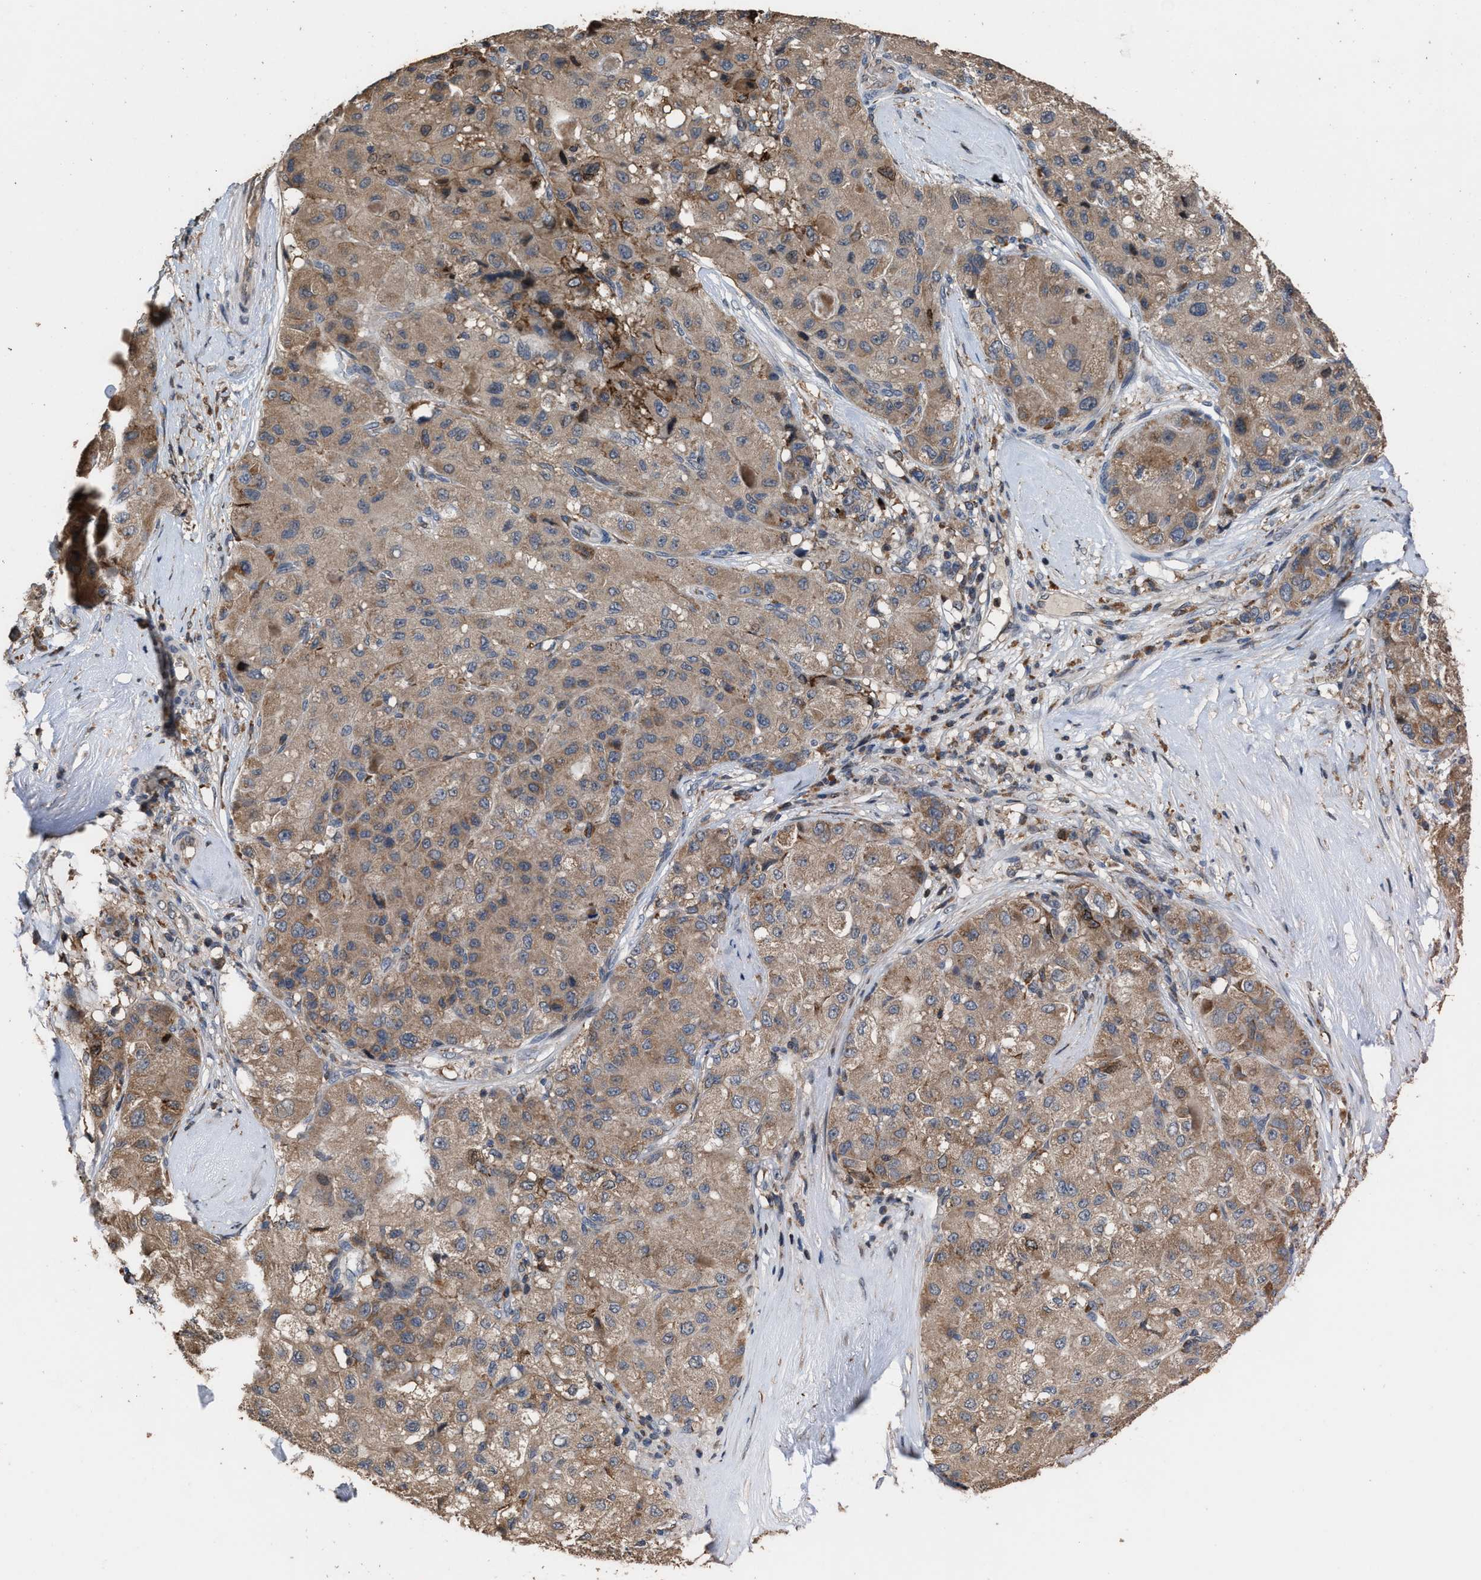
{"staining": {"intensity": "moderate", "quantity": ">75%", "location": "cytoplasmic/membranous"}, "tissue": "liver cancer", "cell_type": "Tumor cells", "image_type": "cancer", "snomed": [{"axis": "morphology", "description": "Carcinoma, Hepatocellular, NOS"}, {"axis": "topography", "description": "Liver"}], "caption": "Brown immunohistochemical staining in human hepatocellular carcinoma (liver) exhibits moderate cytoplasmic/membranous positivity in about >75% of tumor cells. The staining was performed using DAB (3,3'-diaminobenzidine) to visualize the protein expression in brown, while the nuclei were stained in blue with hematoxylin (Magnification: 20x).", "gene": "TDRKH", "patient": {"sex": "male", "age": 80}}